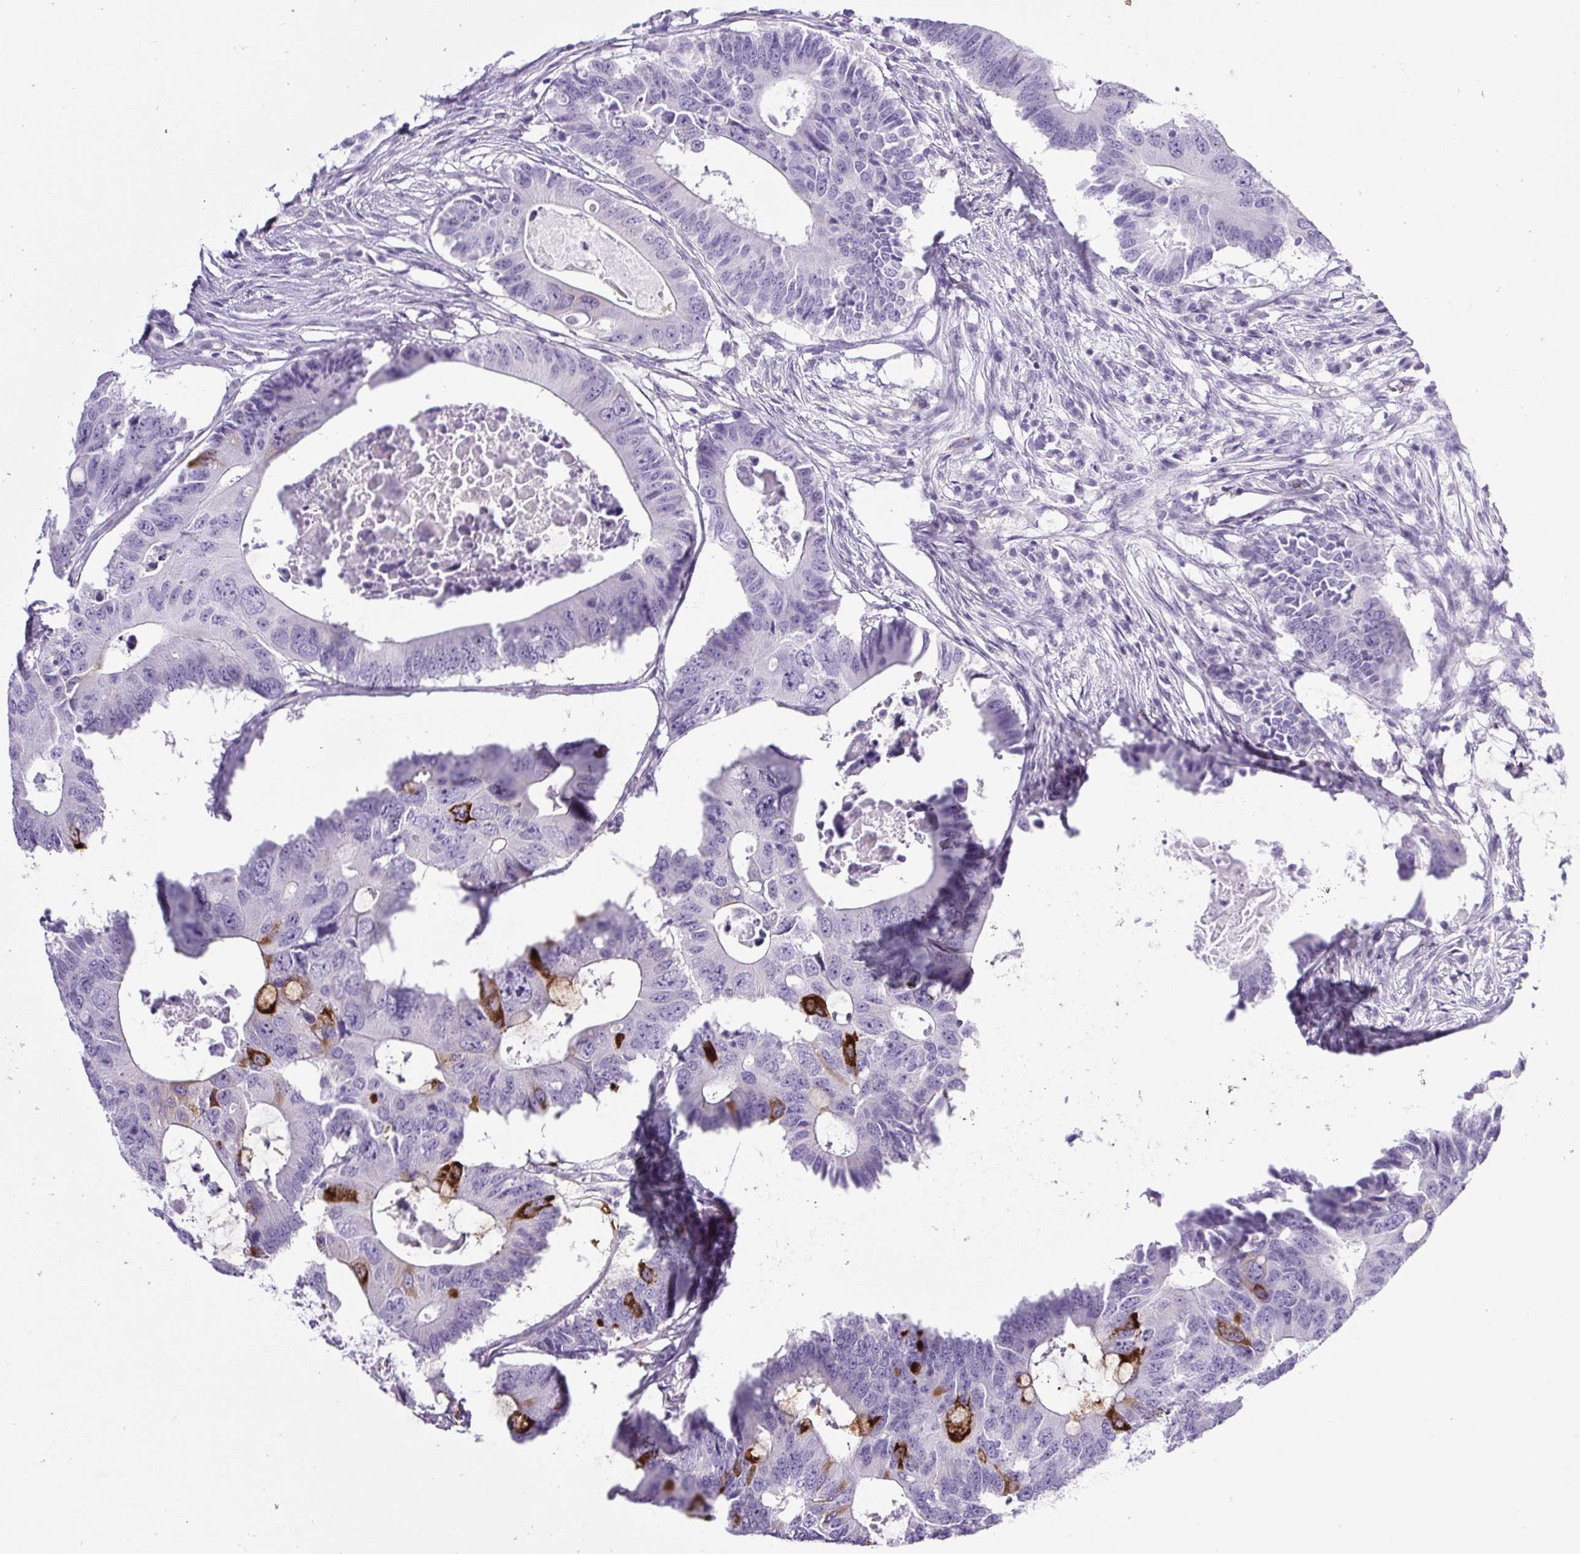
{"staining": {"intensity": "strong", "quantity": "<25%", "location": "cytoplasmic/membranous"}, "tissue": "colorectal cancer", "cell_type": "Tumor cells", "image_type": "cancer", "snomed": [{"axis": "morphology", "description": "Adenocarcinoma, NOS"}, {"axis": "topography", "description": "Colon"}], "caption": "IHC photomicrograph of colorectal cancer (adenocarcinoma) stained for a protein (brown), which demonstrates medium levels of strong cytoplasmic/membranous staining in about <25% of tumor cells.", "gene": "BCAS1", "patient": {"sex": "male", "age": 71}}